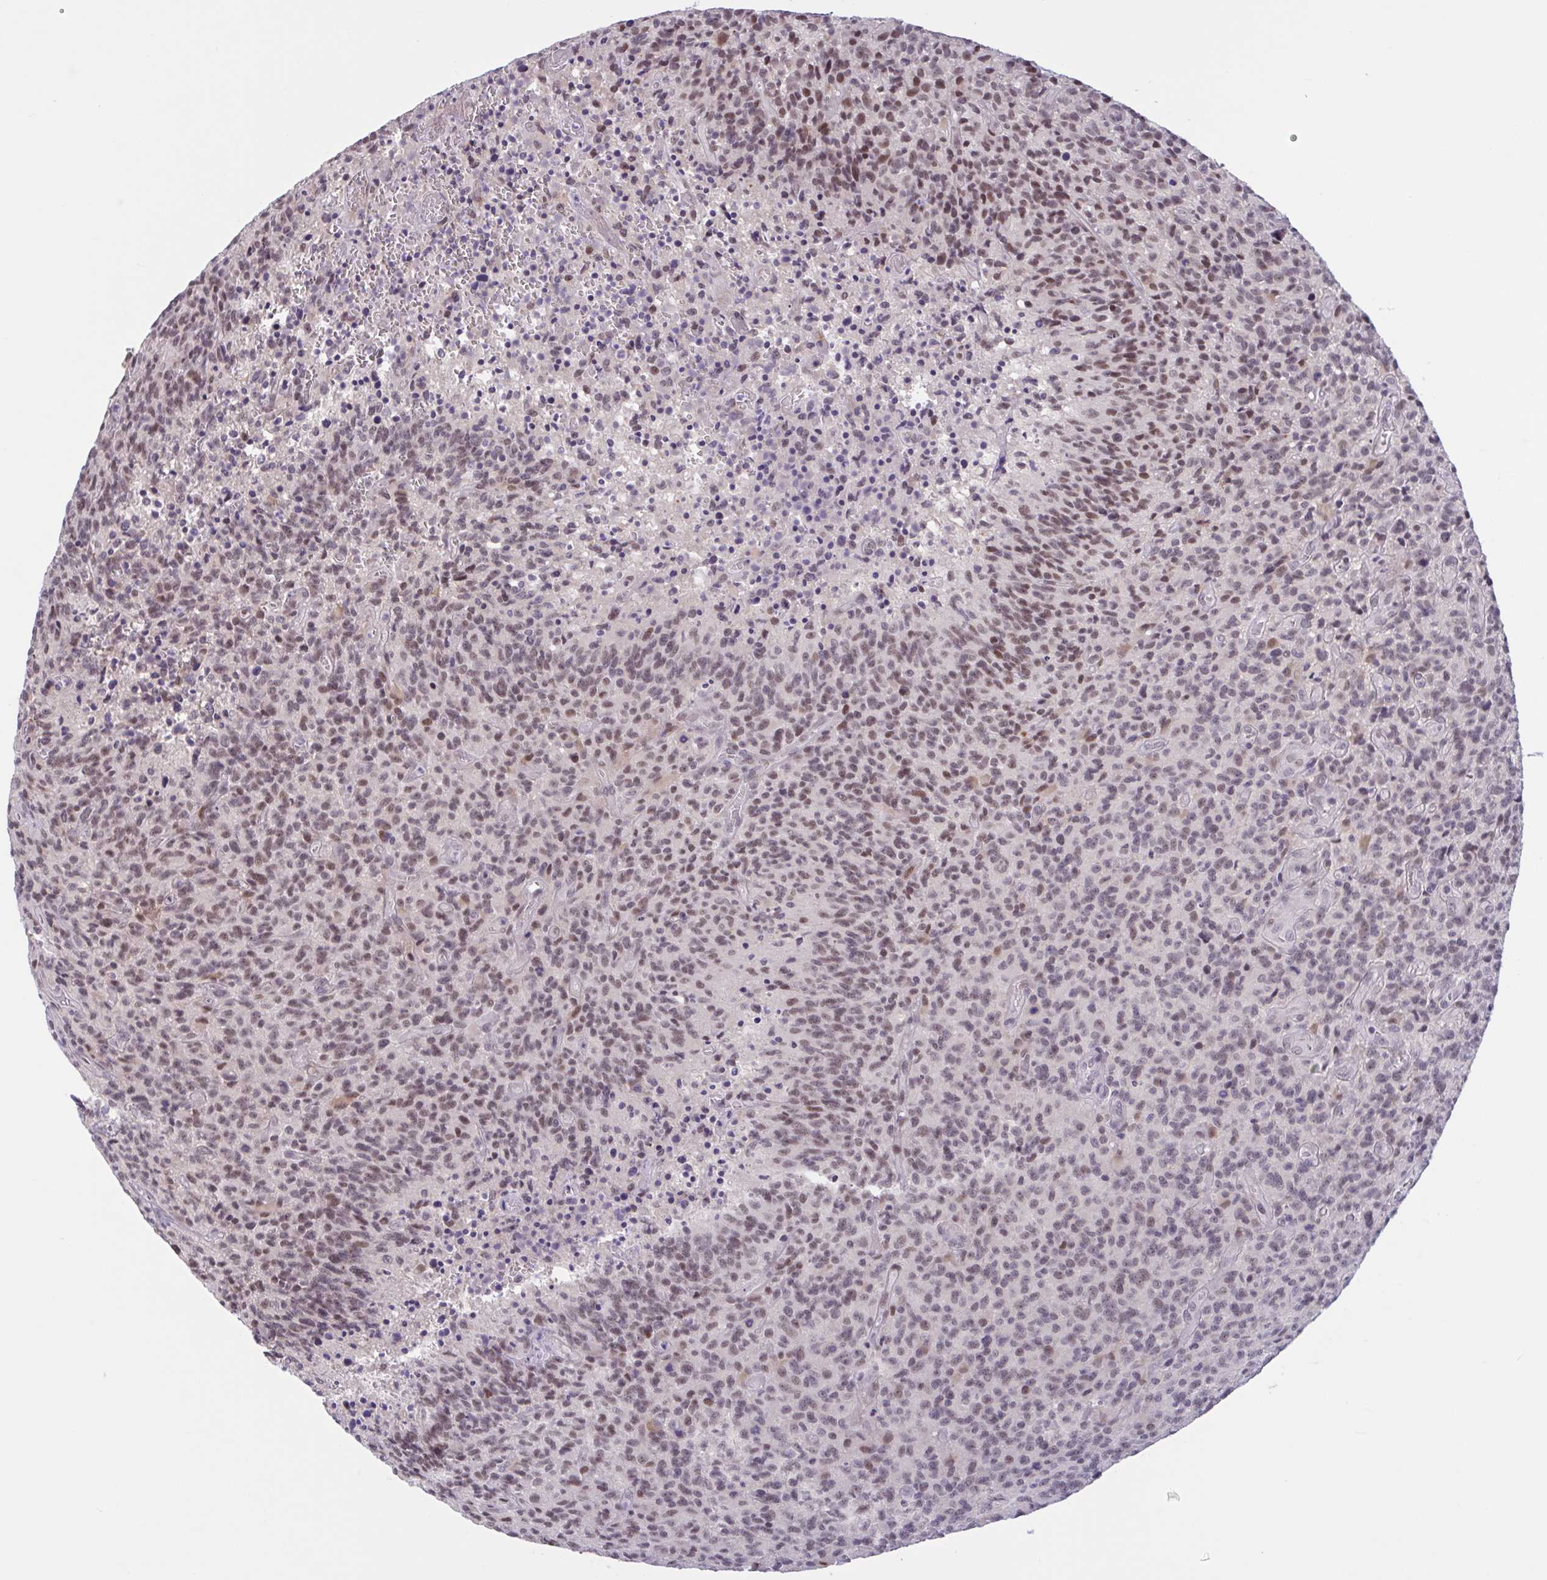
{"staining": {"intensity": "moderate", "quantity": "25%-75%", "location": "nuclear"}, "tissue": "glioma", "cell_type": "Tumor cells", "image_type": "cancer", "snomed": [{"axis": "morphology", "description": "Glioma, malignant, High grade"}, {"axis": "topography", "description": "Brain"}], "caption": "An image of human high-grade glioma (malignant) stained for a protein displays moderate nuclear brown staining in tumor cells.", "gene": "ZNF414", "patient": {"sex": "male", "age": 76}}